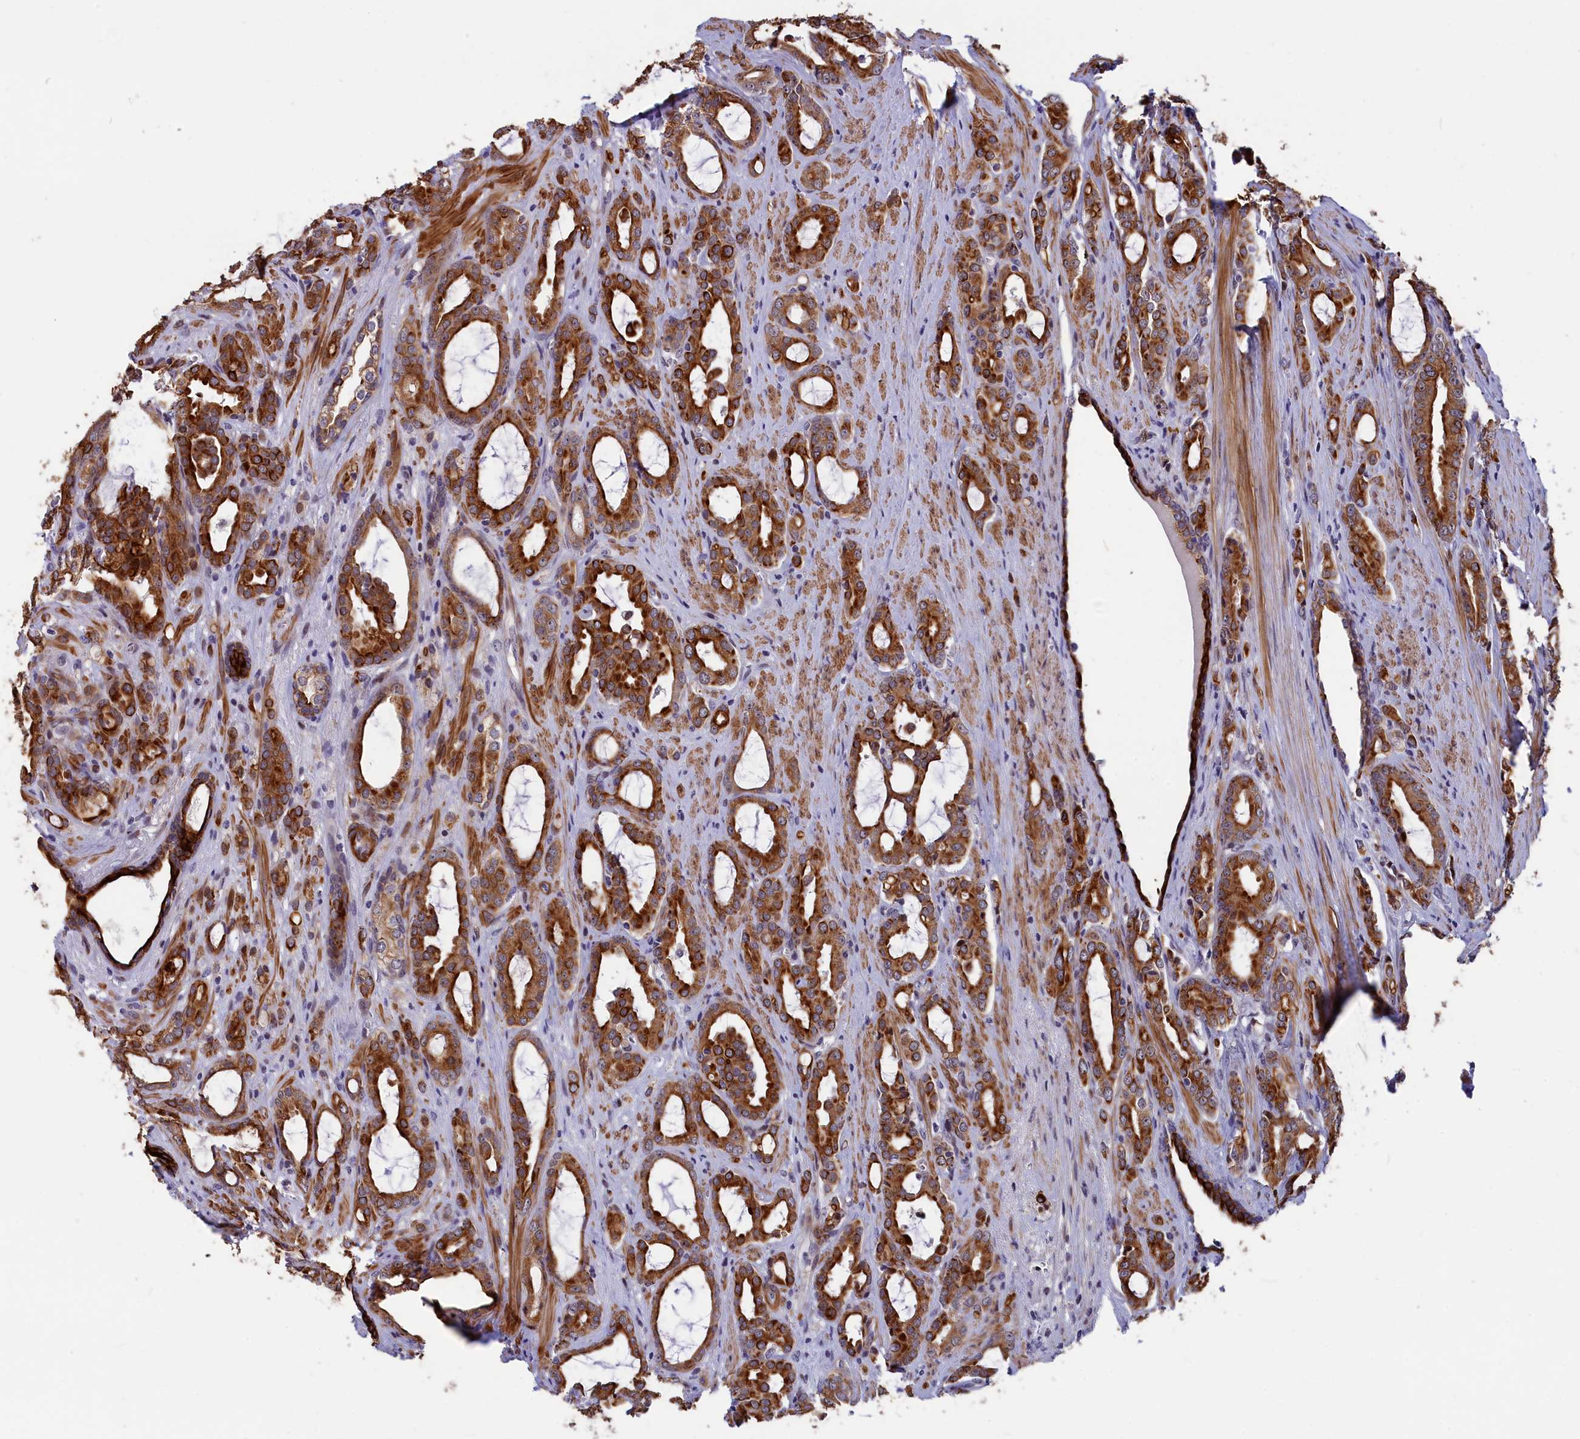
{"staining": {"intensity": "strong", "quantity": ">75%", "location": "cytoplasmic/membranous"}, "tissue": "prostate cancer", "cell_type": "Tumor cells", "image_type": "cancer", "snomed": [{"axis": "morphology", "description": "Adenocarcinoma, High grade"}, {"axis": "topography", "description": "Prostate"}], "caption": "Human prostate cancer stained with a brown dye displays strong cytoplasmic/membranous positive expression in about >75% of tumor cells.", "gene": "ANKRD34B", "patient": {"sex": "male", "age": 72}}